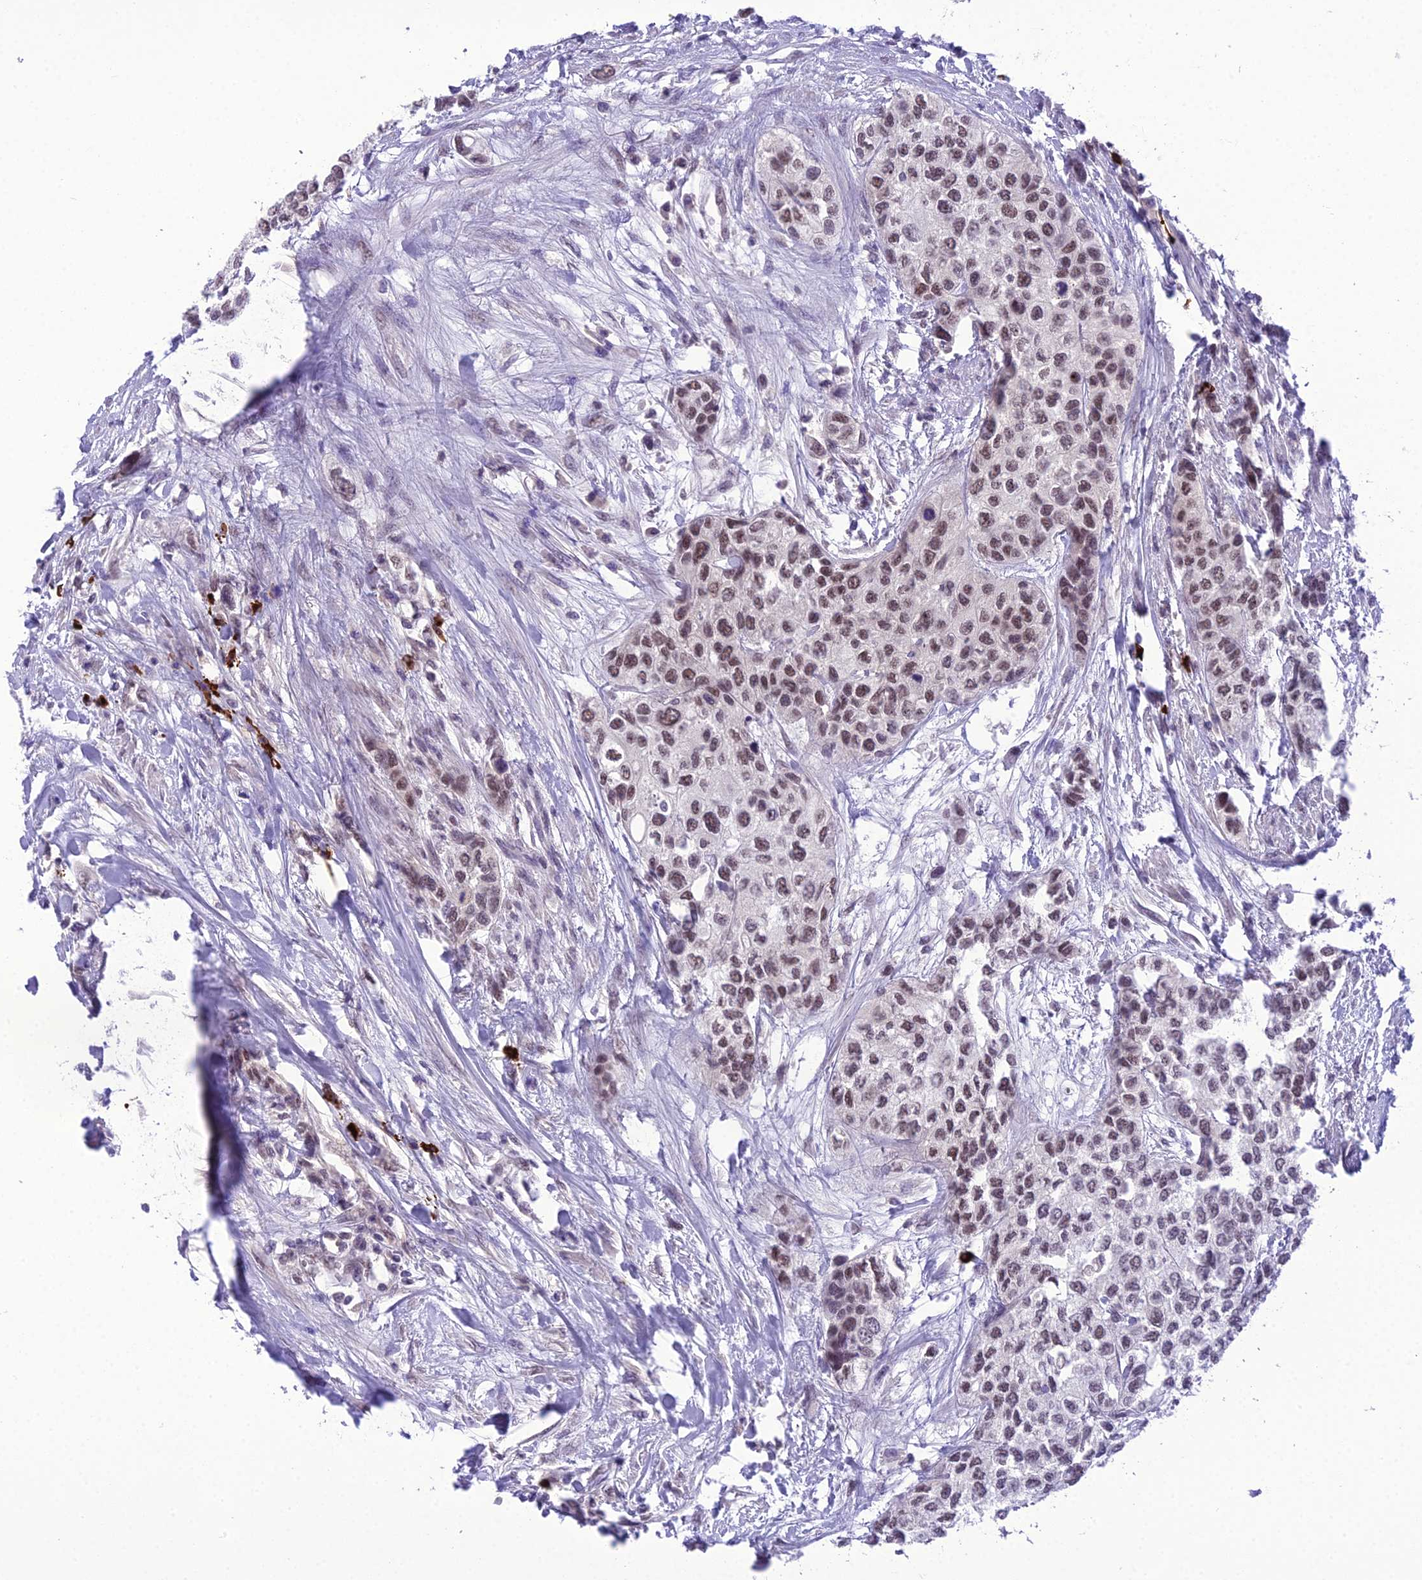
{"staining": {"intensity": "moderate", "quantity": ">75%", "location": "nuclear"}, "tissue": "urothelial cancer", "cell_type": "Tumor cells", "image_type": "cancer", "snomed": [{"axis": "morphology", "description": "Urothelial carcinoma, High grade"}, {"axis": "topography", "description": "Urinary bladder"}], "caption": "Approximately >75% of tumor cells in human urothelial cancer display moderate nuclear protein positivity as visualized by brown immunohistochemical staining.", "gene": "SH3RF3", "patient": {"sex": "female", "age": 56}}